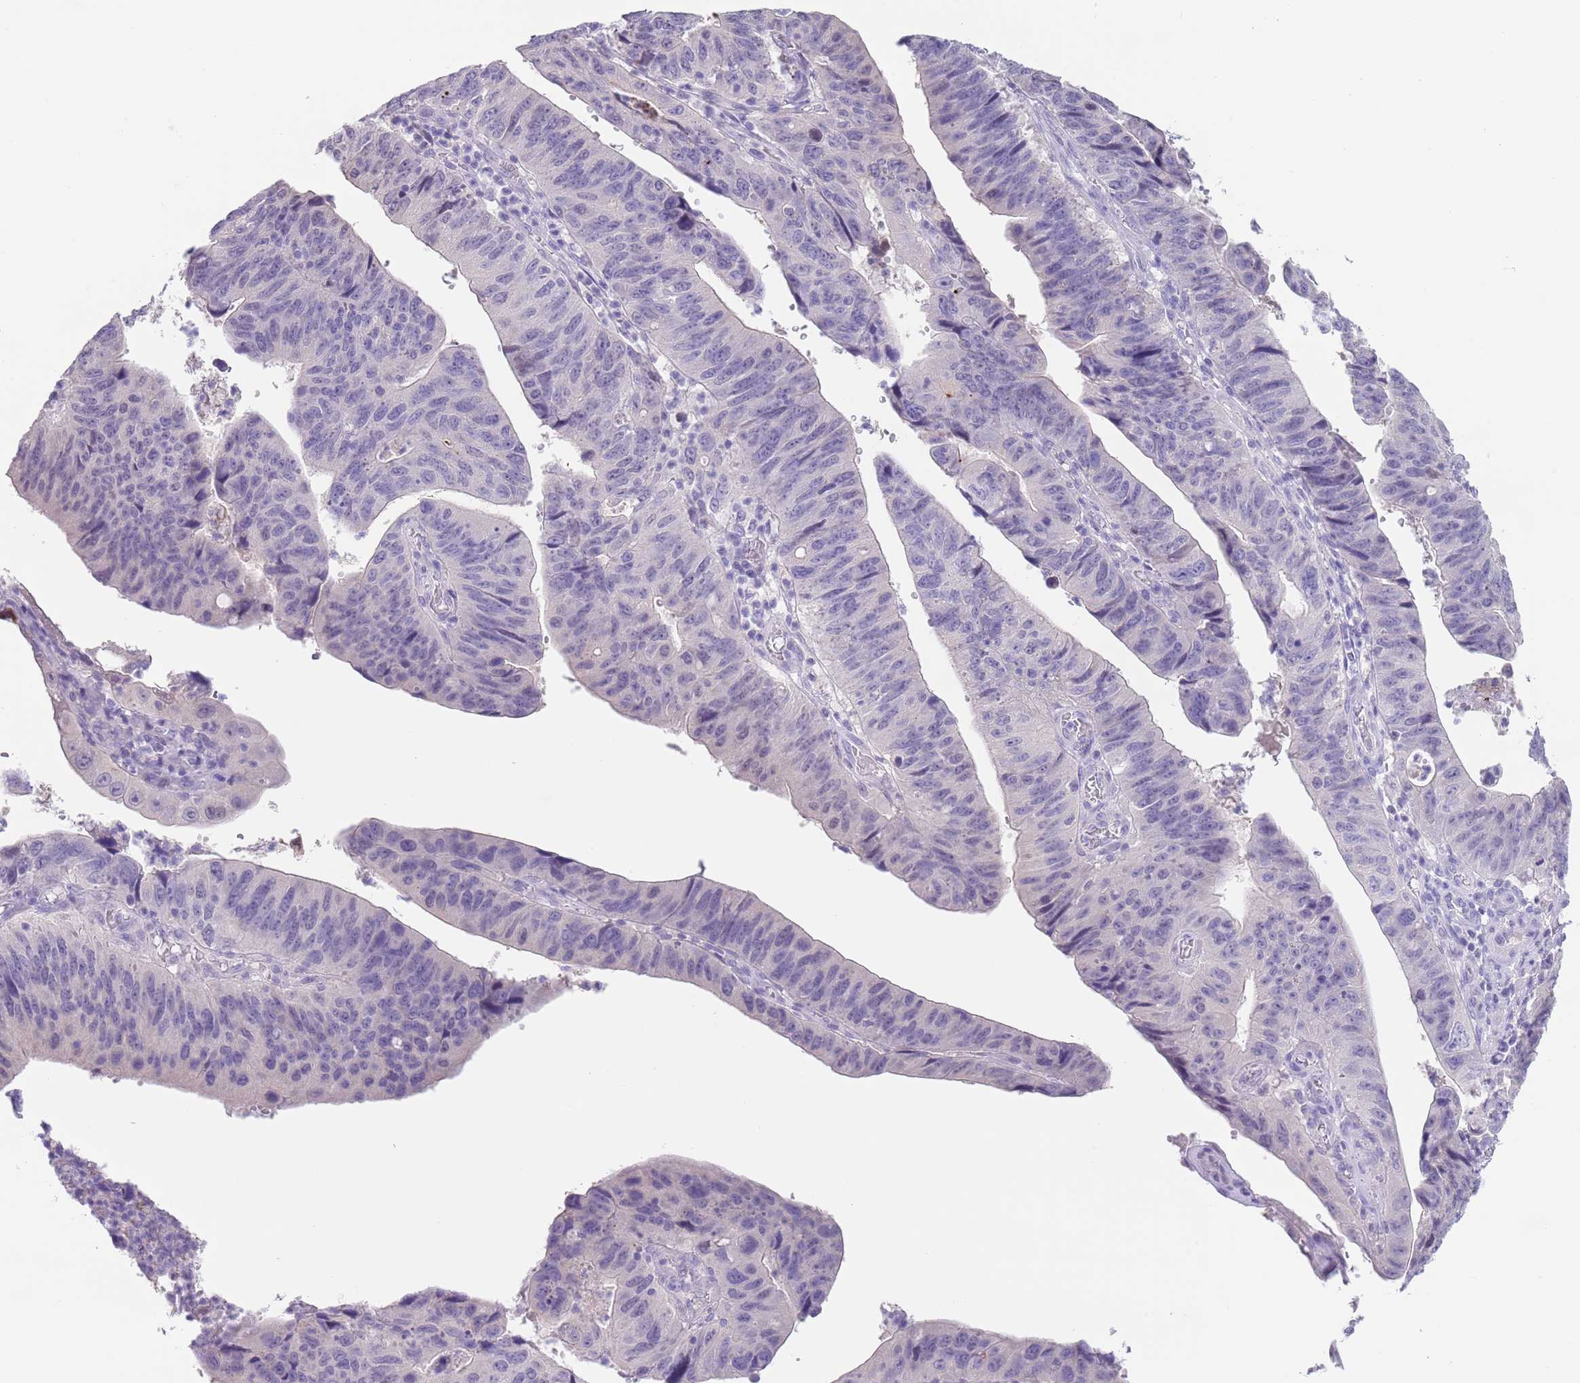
{"staining": {"intensity": "negative", "quantity": "none", "location": "none"}, "tissue": "stomach cancer", "cell_type": "Tumor cells", "image_type": "cancer", "snomed": [{"axis": "morphology", "description": "Adenocarcinoma, NOS"}, {"axis": "topography", "description": "Stomach"}], "caption": "Immunohistochemistry (IHC) micrograph of neoplastic tissue: stomach adenocarcinoma stained with DAB (3,3'-diaminobenzidine) reveals no significant protein positivity in tumor cells.", "gene": "SPIRE2", "patient": {"sex": "male", "age": 59}}